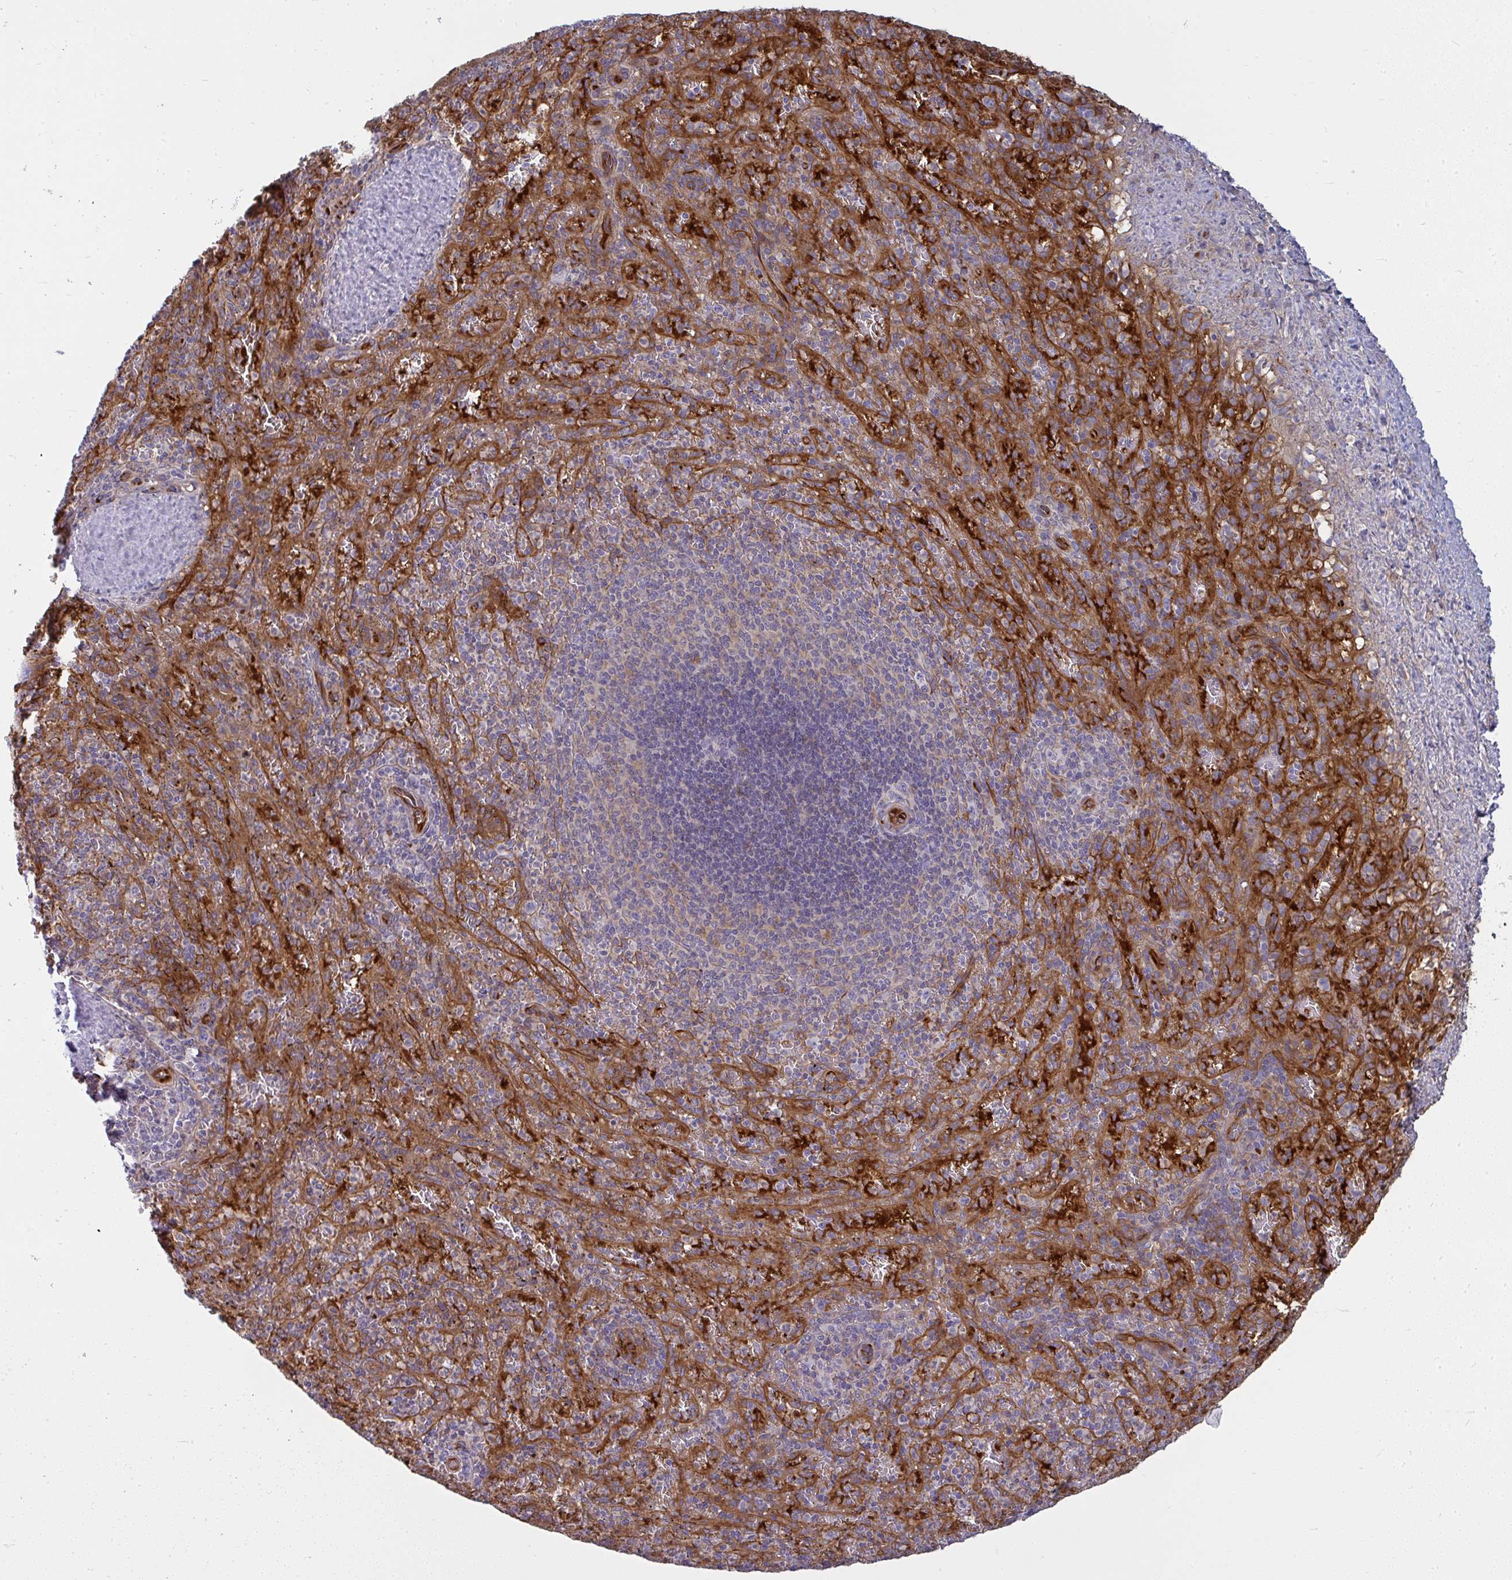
{"staining": {"intensity": "negative", "quantity": "none", "location": "none"}, "tissue": "spleen", "cell_type": "Cells in red pulp", "image_type": "normal", "snomed": [{"axis": "morphology", "description": "Normal tissue, NOS"}, {"axis": "topography", "description": "Spleen"}], "caption": "The image exhibits no staining of cells in red pulp in normal spleen.", "gene": "IFIT3", "patient": {"sex": "male", "age": 57}}